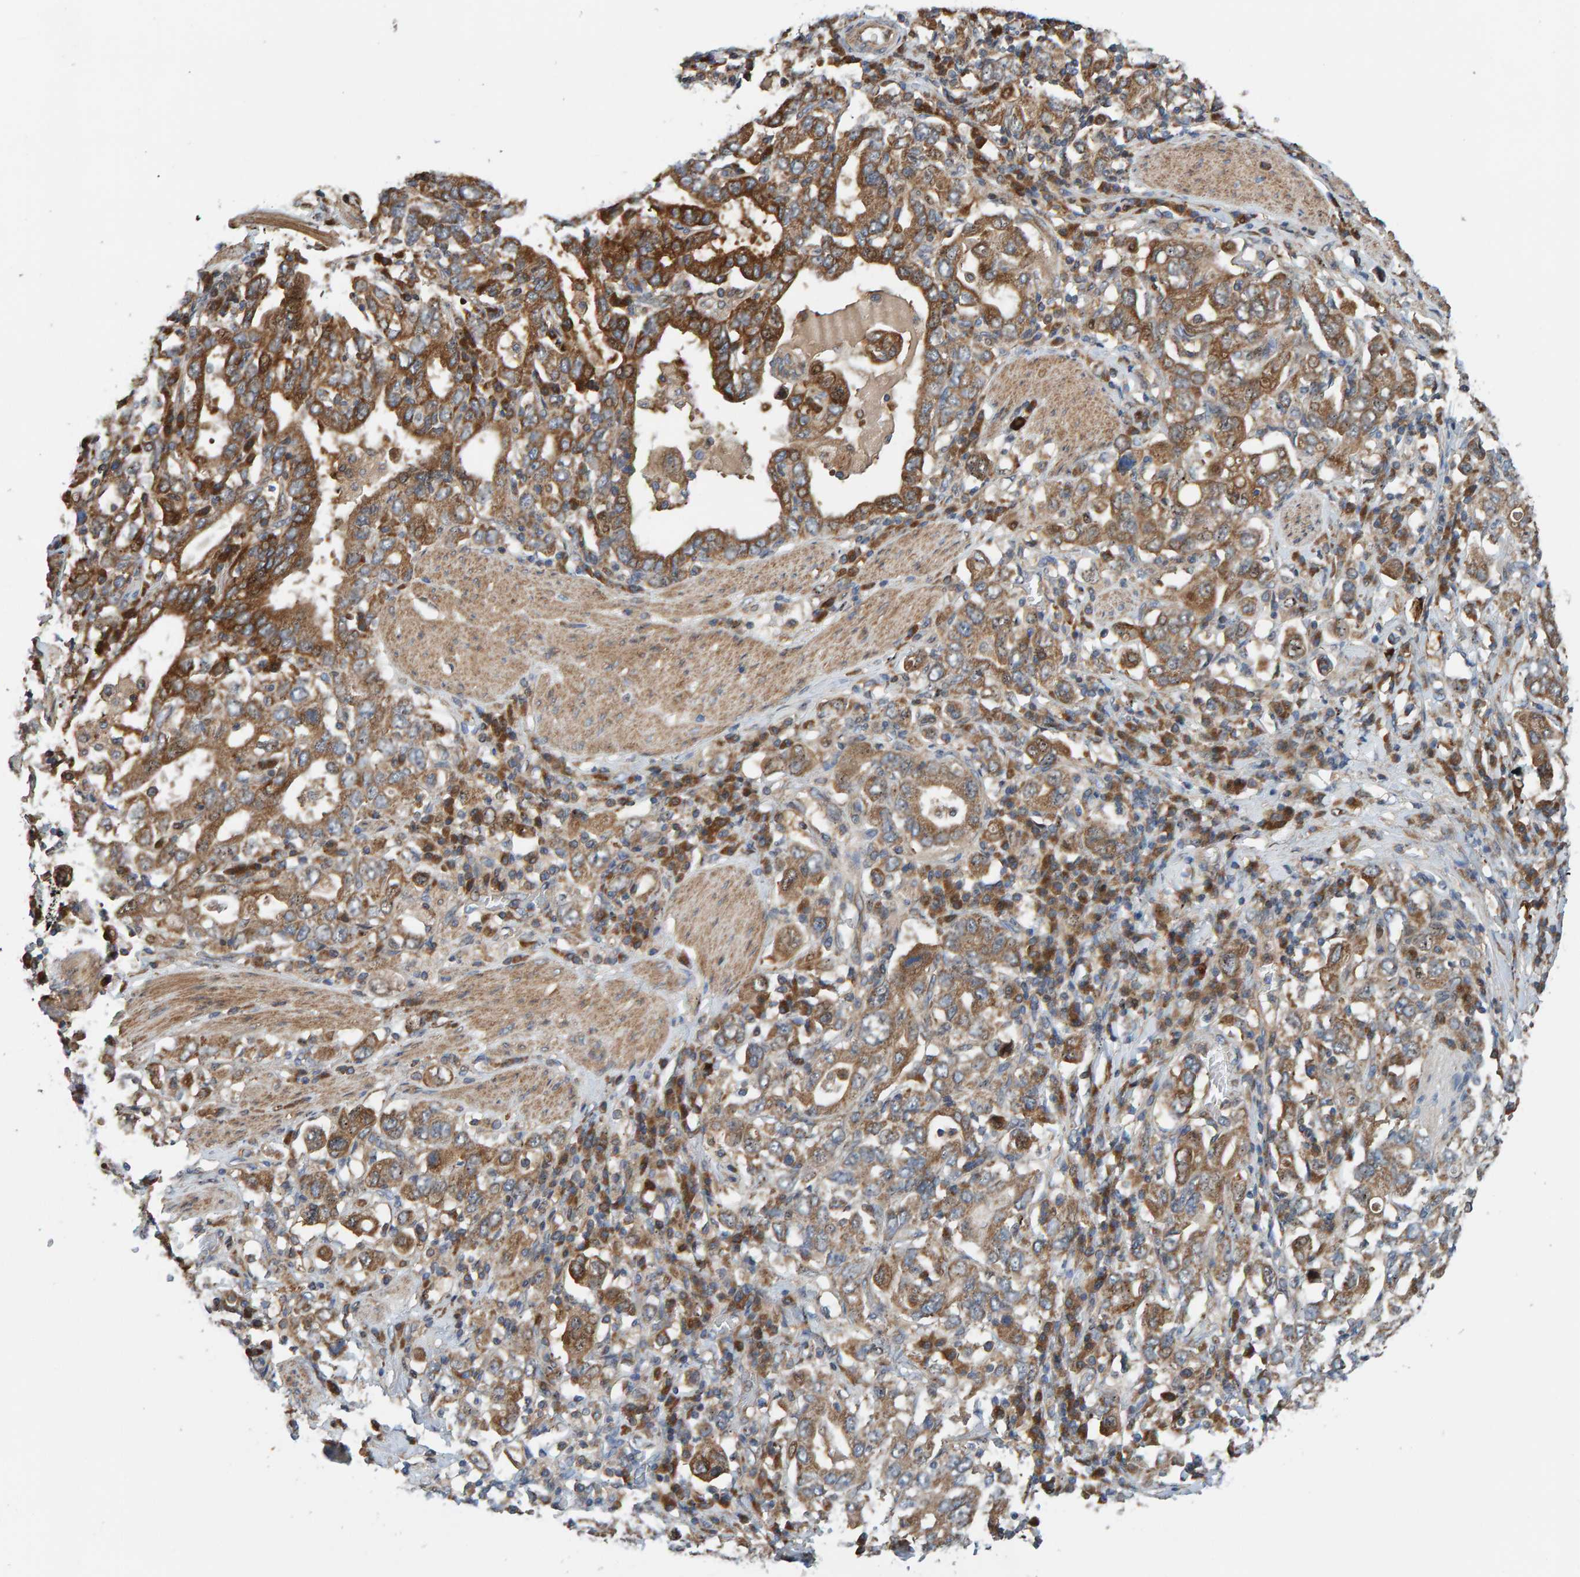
{"staining": {"intensity": "moderate", "quantity": ">75%", "location": "cytoplasmic/membranous"}, "tissue": "stomach cancer", "cell_type": "Tumor cells", "image_type": "cancer", "snomed": [{"axis": "morphology", "description": "Adenocarcinoma, NOS"}, {"axis": "topography", "description": "Stomach, upper"}], "caption": "Moderate cytoplasmic/membranous protein positivity is seen in approximately >75% of tumor cells in stomach adenocarcinoma. (Brightfield microscopy of DAB IHC at high magnification).", "gene": "KIAA0753", "patient": {"sex": "male", "age": 62}}